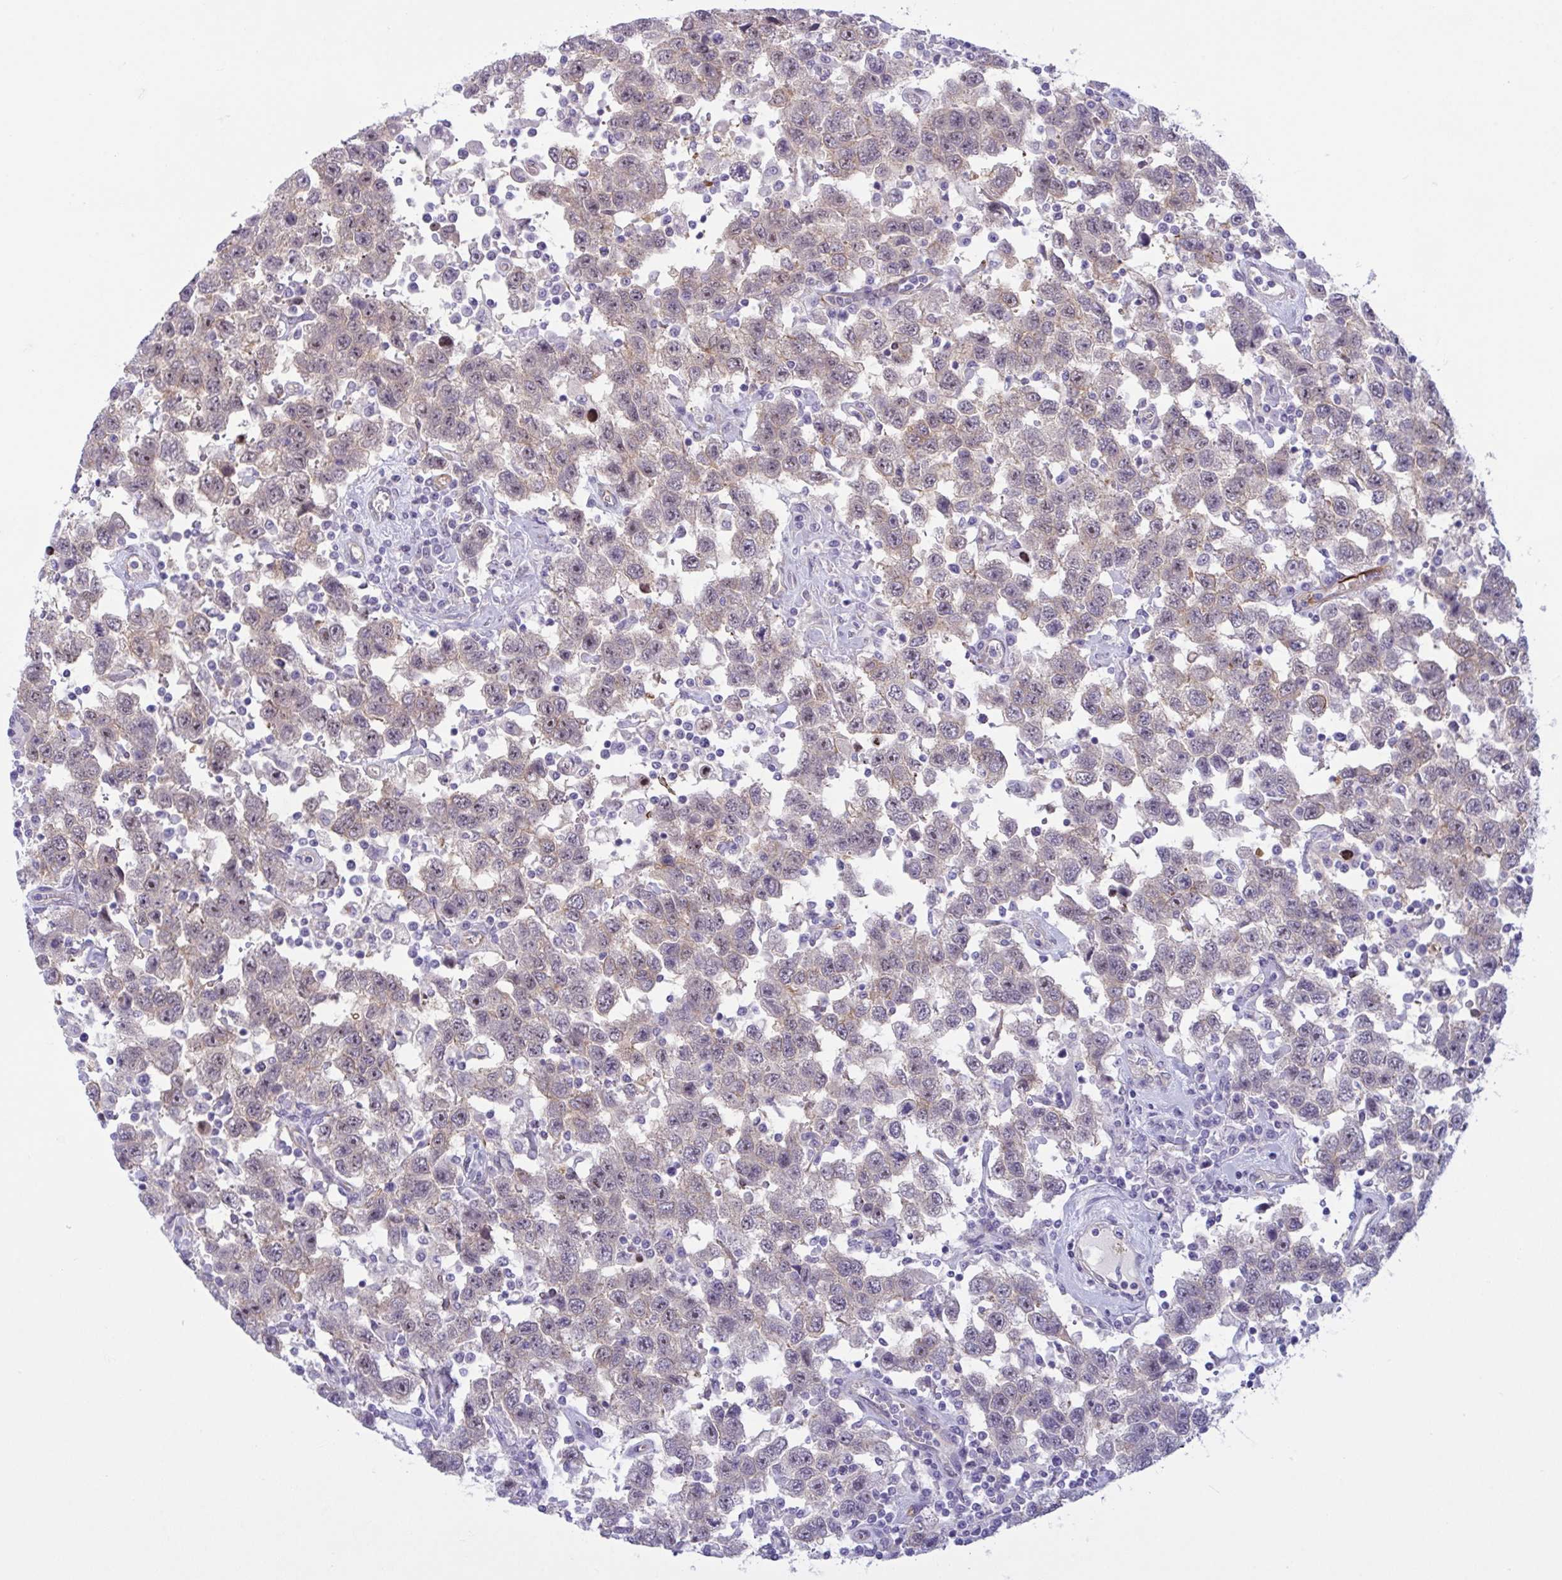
{"staining": {"intensity": "weak", "quantity": "25%-75%", "location": "cytoplasmic/membranous"}, "tissue": "testis cancer", "cell_type": "Tumor cells", "image_type": "cancer", "snomed": [{"axis": "morphology", "description": "Seminoma, NOS"}, {"axis": "topography", "description": "Testis"}], "caption": "Weak cytoplasmic/membranous expression for a protein is seen in about 25%-75% of tumor cells of testis seminoma using immunohistochemistry.", "gene": "PRRT4", "patient": {"sex": "male", "age": 41}}